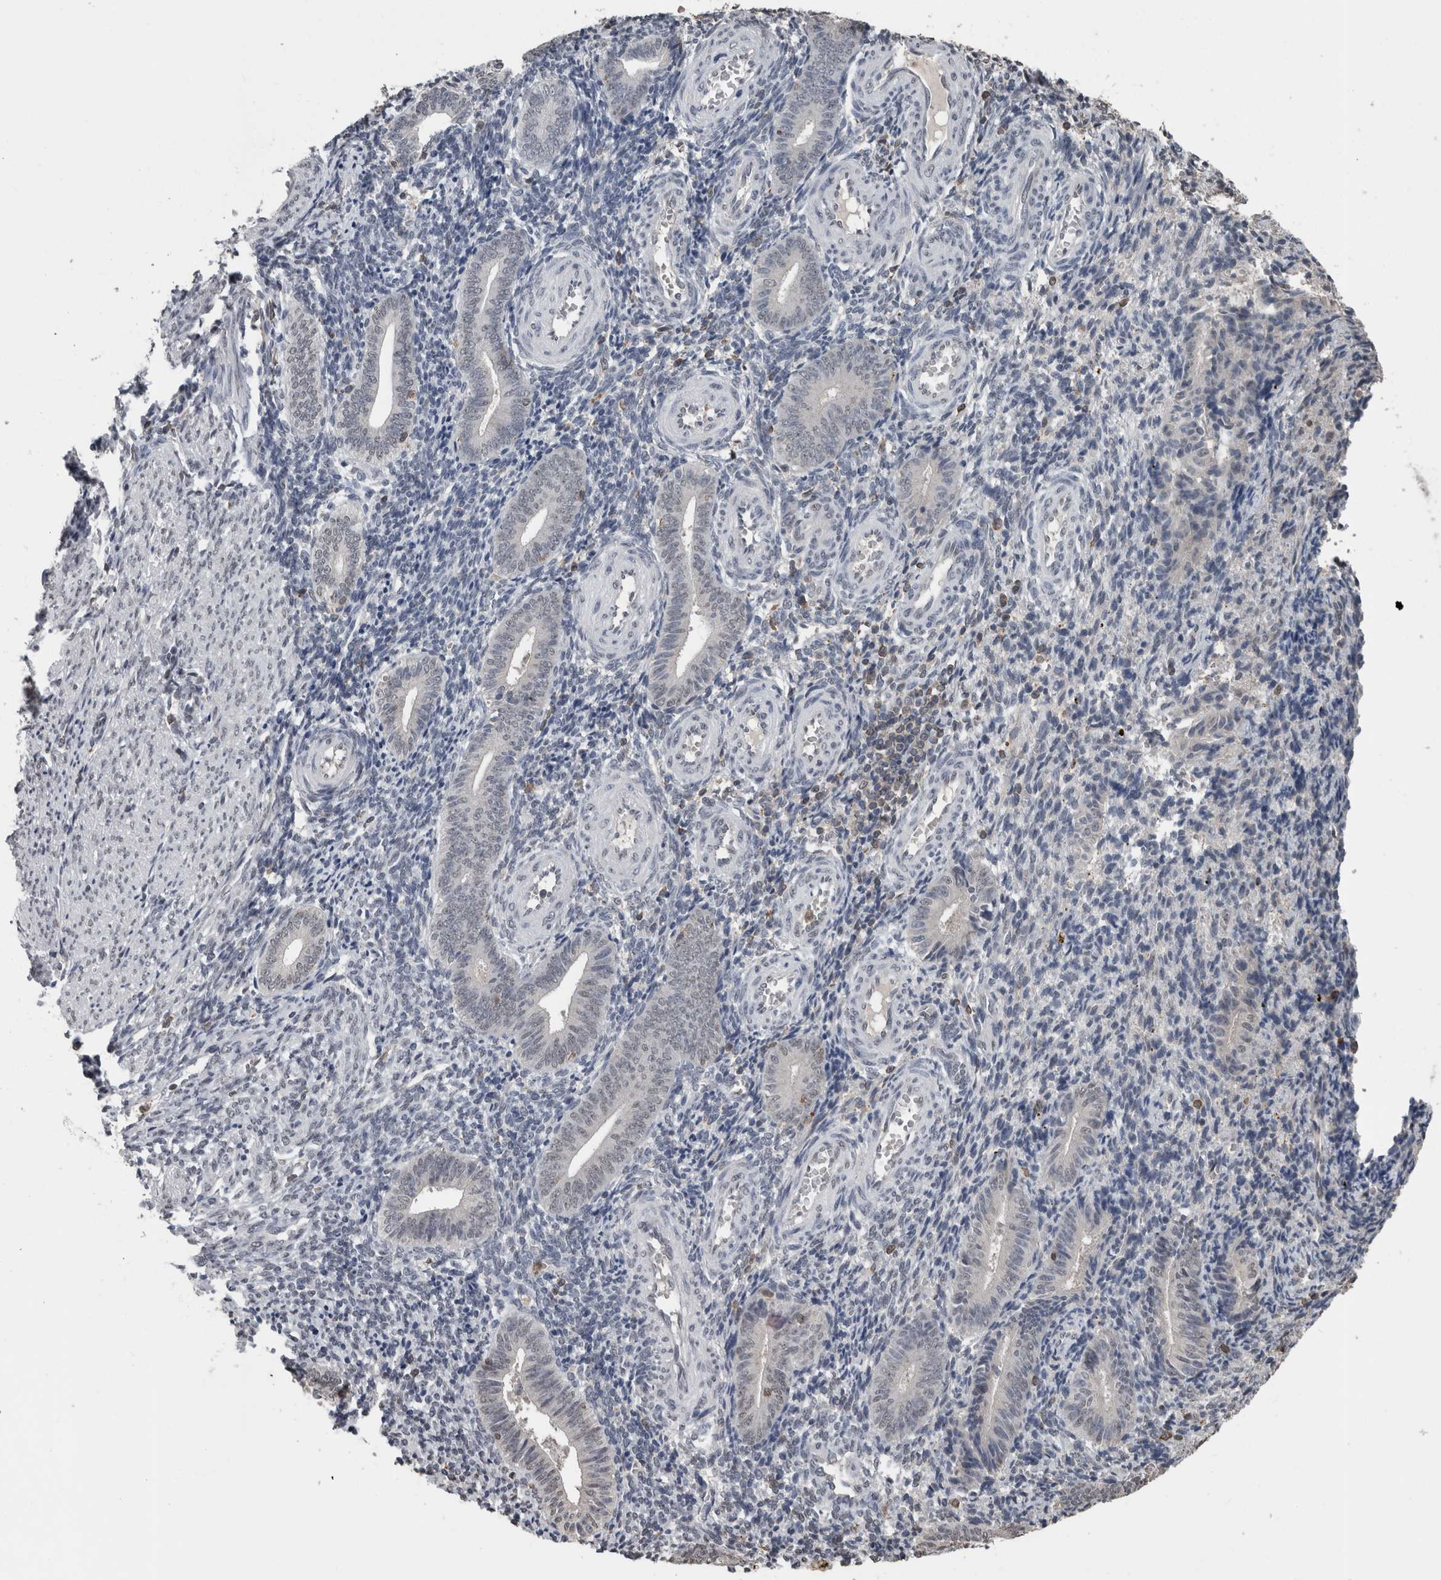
{"staining": {"intensity": "negative", "quantity": "none", "location": "none"}, "tissue": "endometrium", "cell_type": "Cells in endometrial stroma", "image_type": "normal", "snomed": [{"axis": "morphology", "description": "Normal tissue, NOS"}, {"axis": "topography", "description": "Uterus"}, {"axis": "topography", "description": "Endometrium"}], "caption": "Immunohistochemistry of normal human endometrium shows no staining in cells in endometrial stroma.", "gene": "MAFF", "patient": {"sex": "female", "age": 33}}